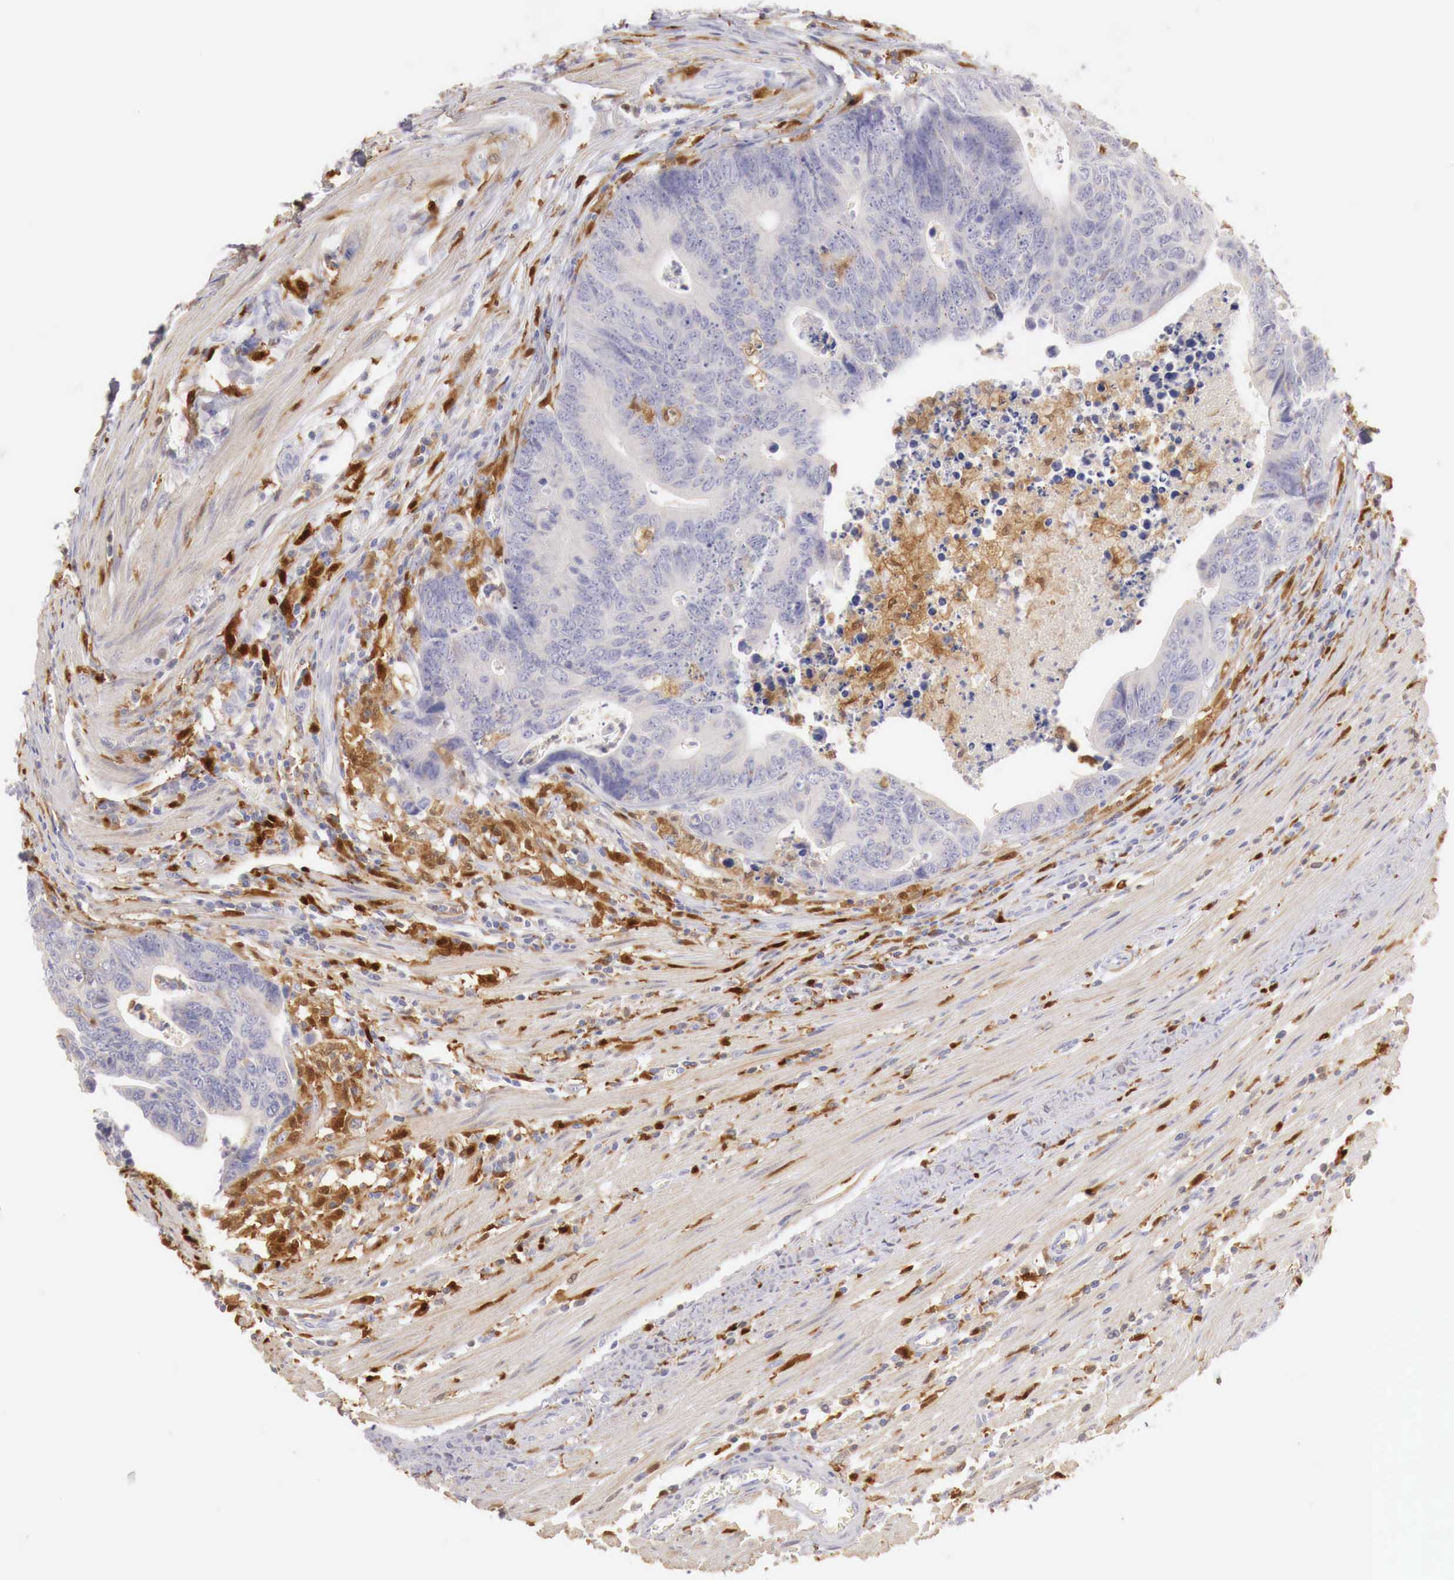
{"staining": {"intensity": "moderate", "quantity": "25%-75%", "location": "cytoplasmic/membranous"}, "tissue": "colorectal cancer", "cell_type": "Tumor cells", "image_type": "cancer", "snomed": [{"axis": "morphology", "description": "Adenocarcinoma, NOS"}, {"axis": "topography", "description": "Colon"}], "caption": "Human adenocarcinoma (colorectal) stained for a protein (brown) demonstrates moderate cytoplasmic/membranous positive staining in approximately 25%-75% of tumor cells.", "gene": "RENBP", "patient": {"sex": "female", "age": 78}}